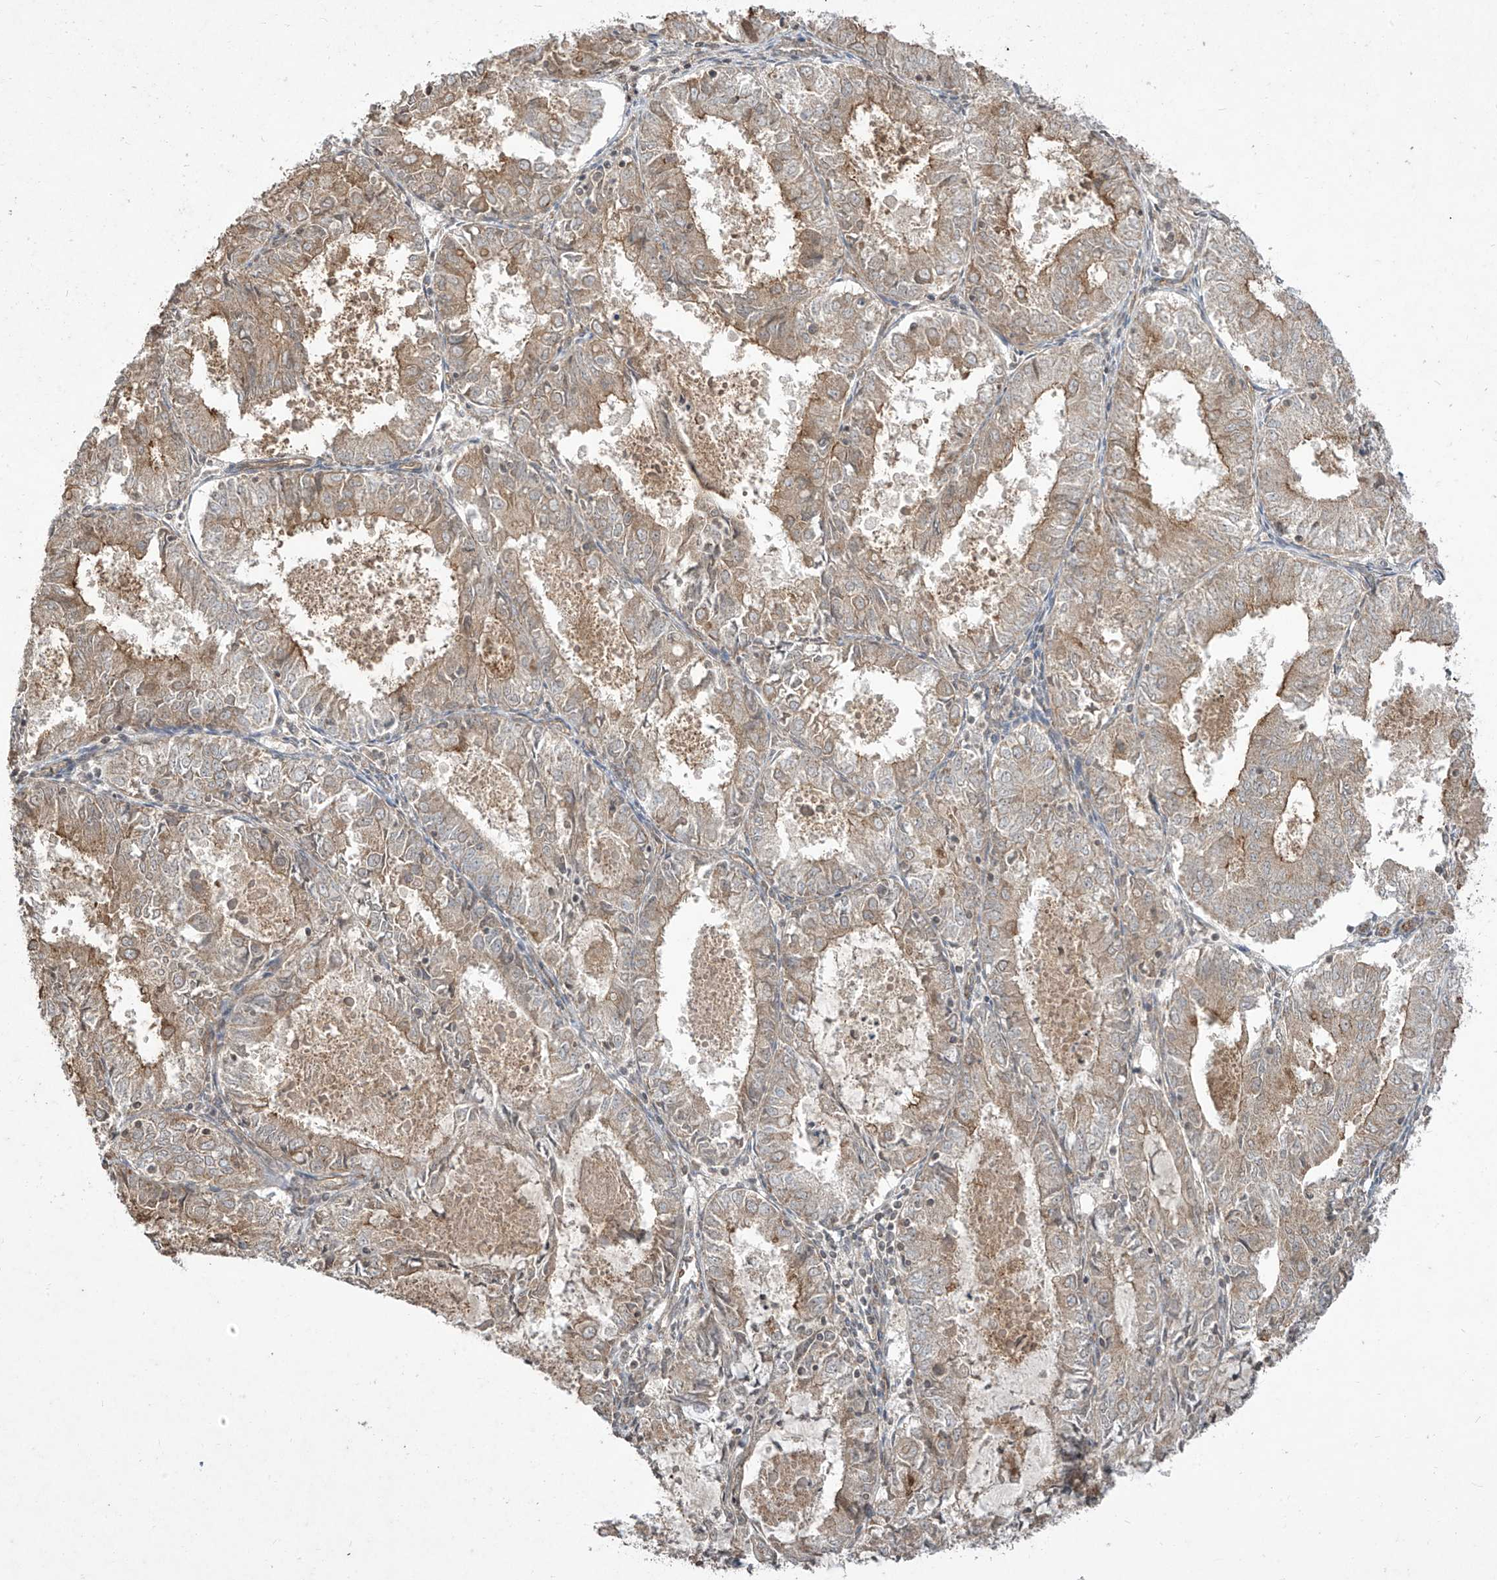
{"staining": {"intensity": "moderate", "quantity": "25%-75%", "location": "cytoplasmic/membranous"}, "tissue": "endometrial cancer", "cell_type": "Tumor cells", "image_type": "cancer", "snomed": [{"axis": "morphology", "description": "Adenocarcinoma, NOS"}, {"axis": "topography", "description": "Endometrium"}], "caption": "A photomicrograph of human endometrial cancer stained for a protein reveals moderate cytoplasmic/membranous brown staining in tumor cells. The staining was performed using DAB to visualize the protein expression in brown, while the nuclei were stained in blue with hematoxylin (Magnification: 20x).", "gene": "MATN2", "patient": {"sex": "female", "age": 57}}